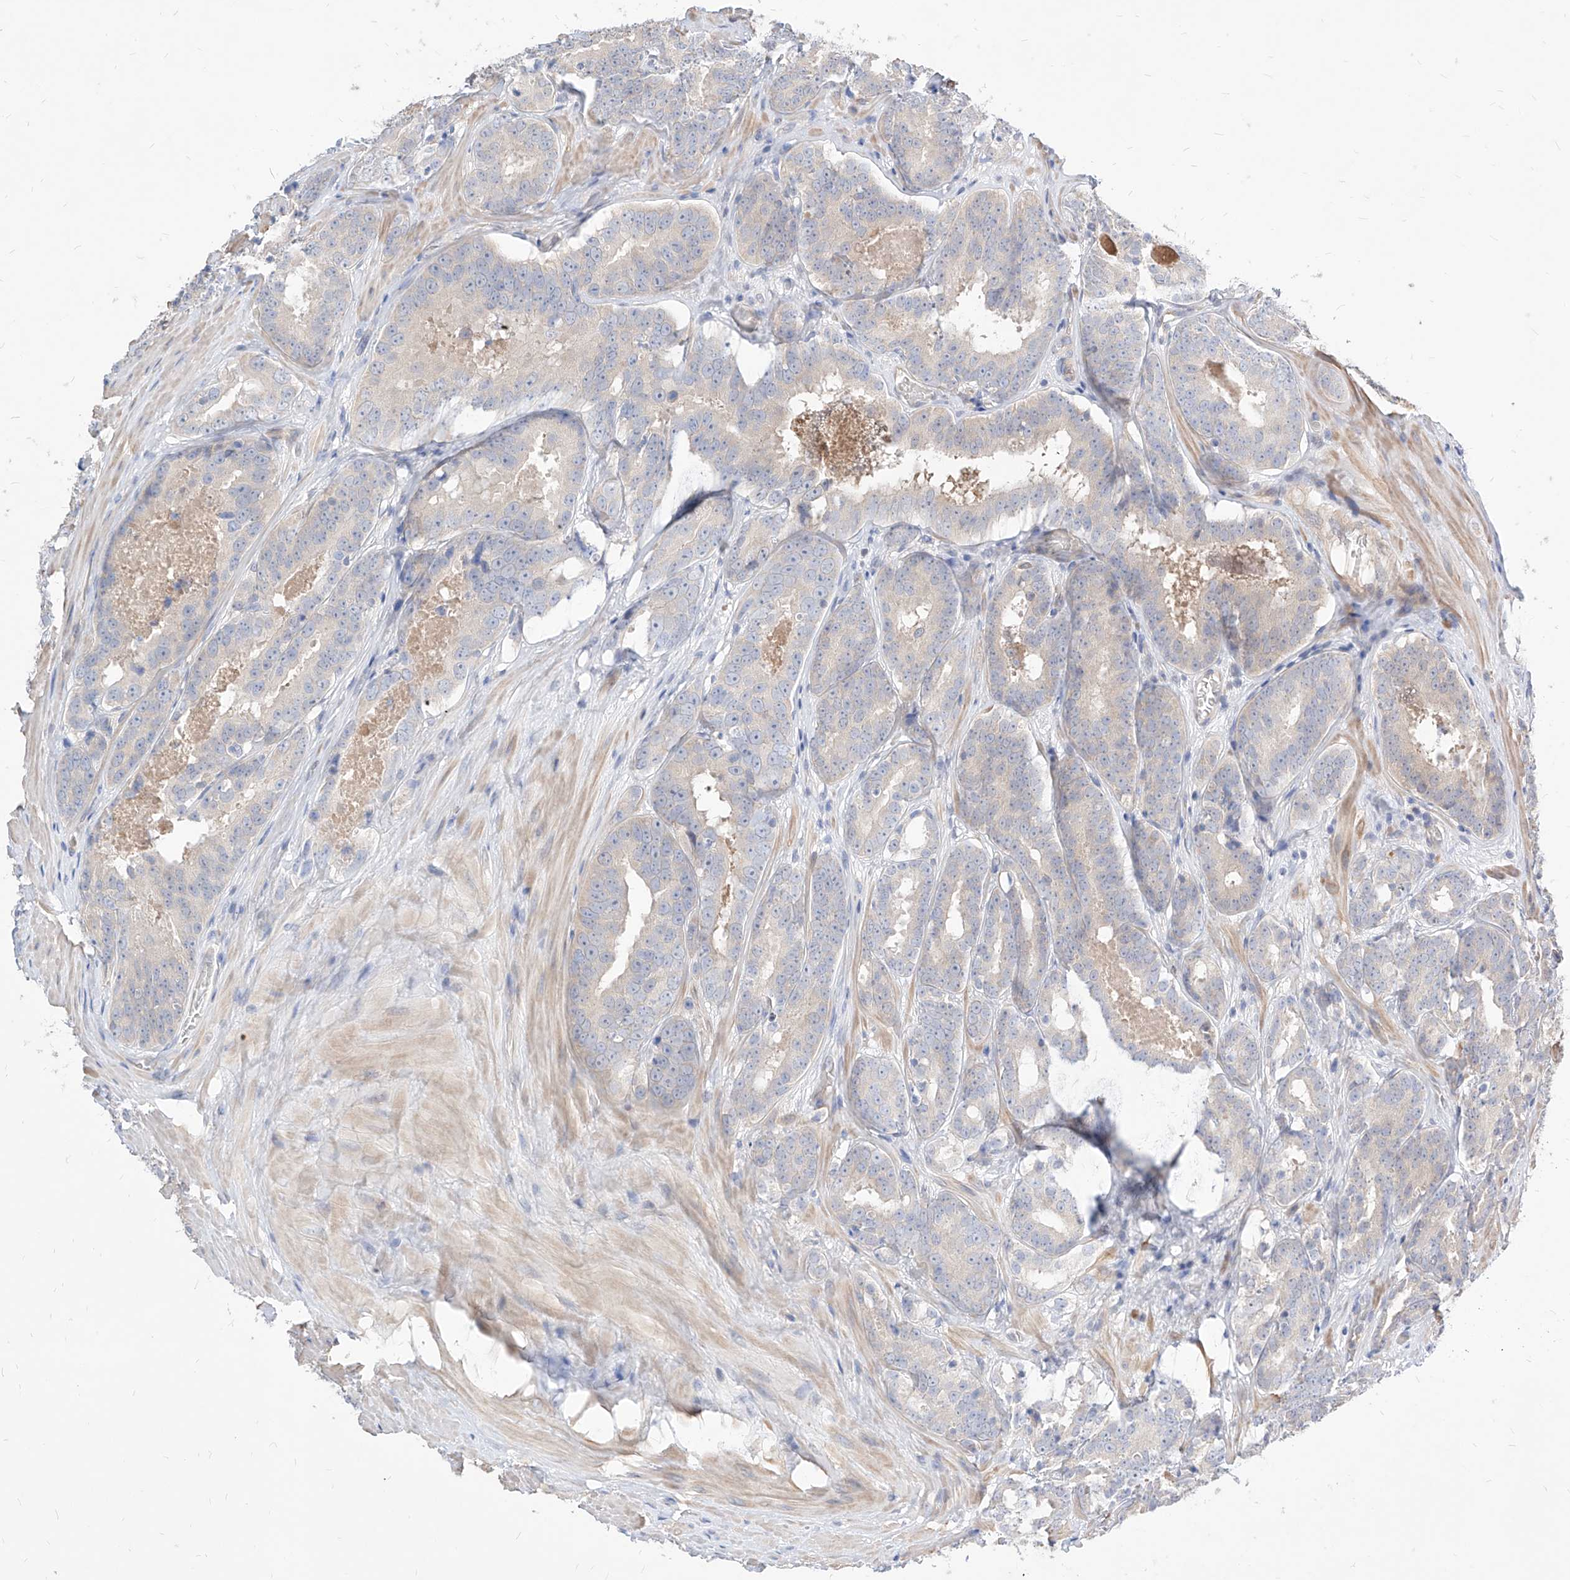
{"staining": {"intensity": "negative", "quantity": "none", "location": "none"}, "tissue": "prostate cancer", "cell_type": "Tumor cells", "image_type": "cancer", "snomed": [{"axis": "morphology", "description": "Adenocarcinoma, High grade"}, {"axis": "topography", "description": "Prostate"}], "caption": "There is no significant staining in tumor cells of adenocarcinoma (high-grade) (prostate).", "gene": "TSNAX", "patient": {"sex": "male", "age": 57}}